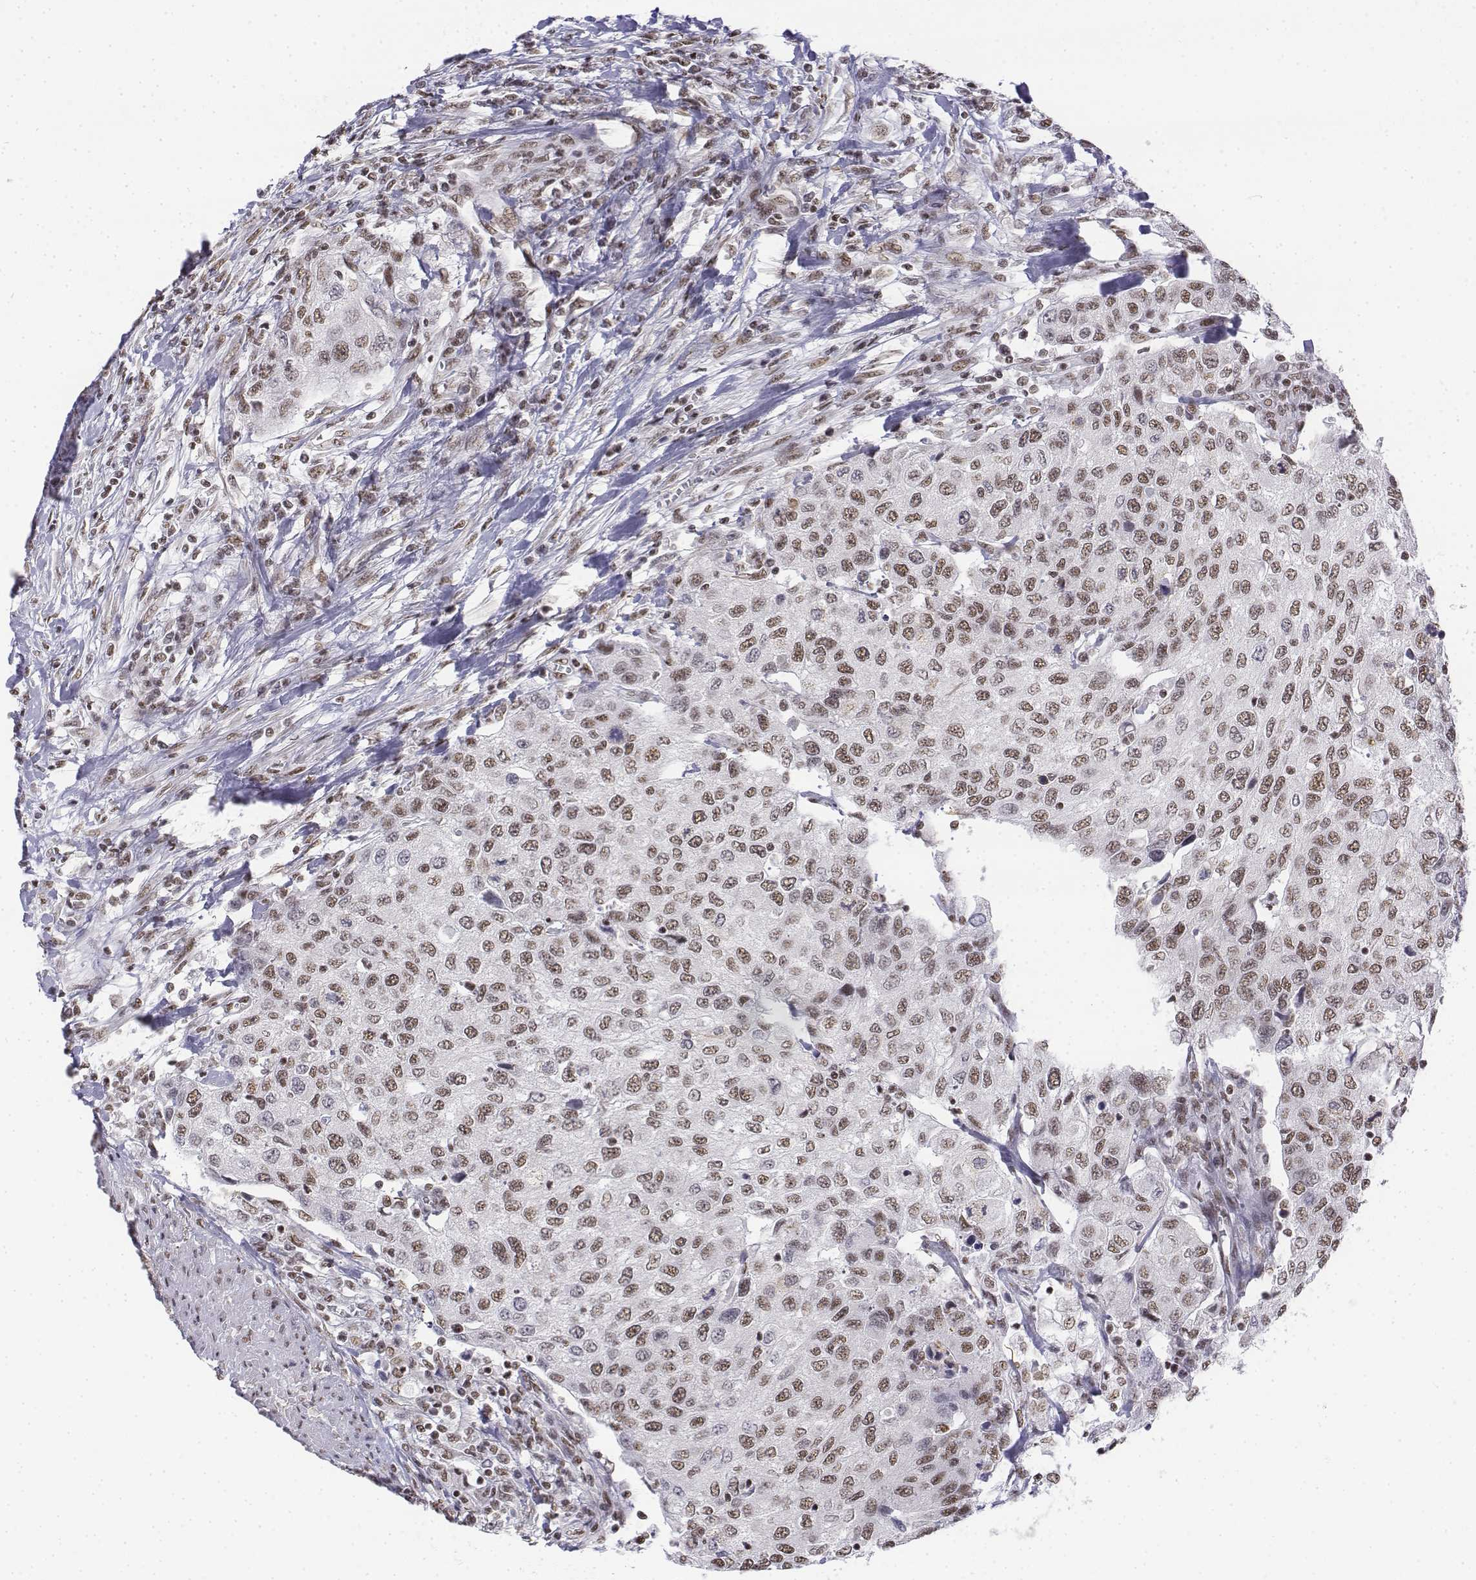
{"staining": {"intensity": "weak", "quantity": ">75%", "location": "nuclear"}, "tissue": "urothelial cancer", "cell_type": "Tumor cells", "image_type": "cancer", "snomed": [{"axis": "morphology", "description": "Urothelial carcinoma, High grade"}, {"axis": "topography", "description": "Urinary bladder"}], "caption": "DAB immunohistochemical staining of human urothelial cancer shows weak nuclear protein expression in approximately >75% of tumor cells.", "gene": "SETD1A", "patient": {"sex": "female", "age": 78}}